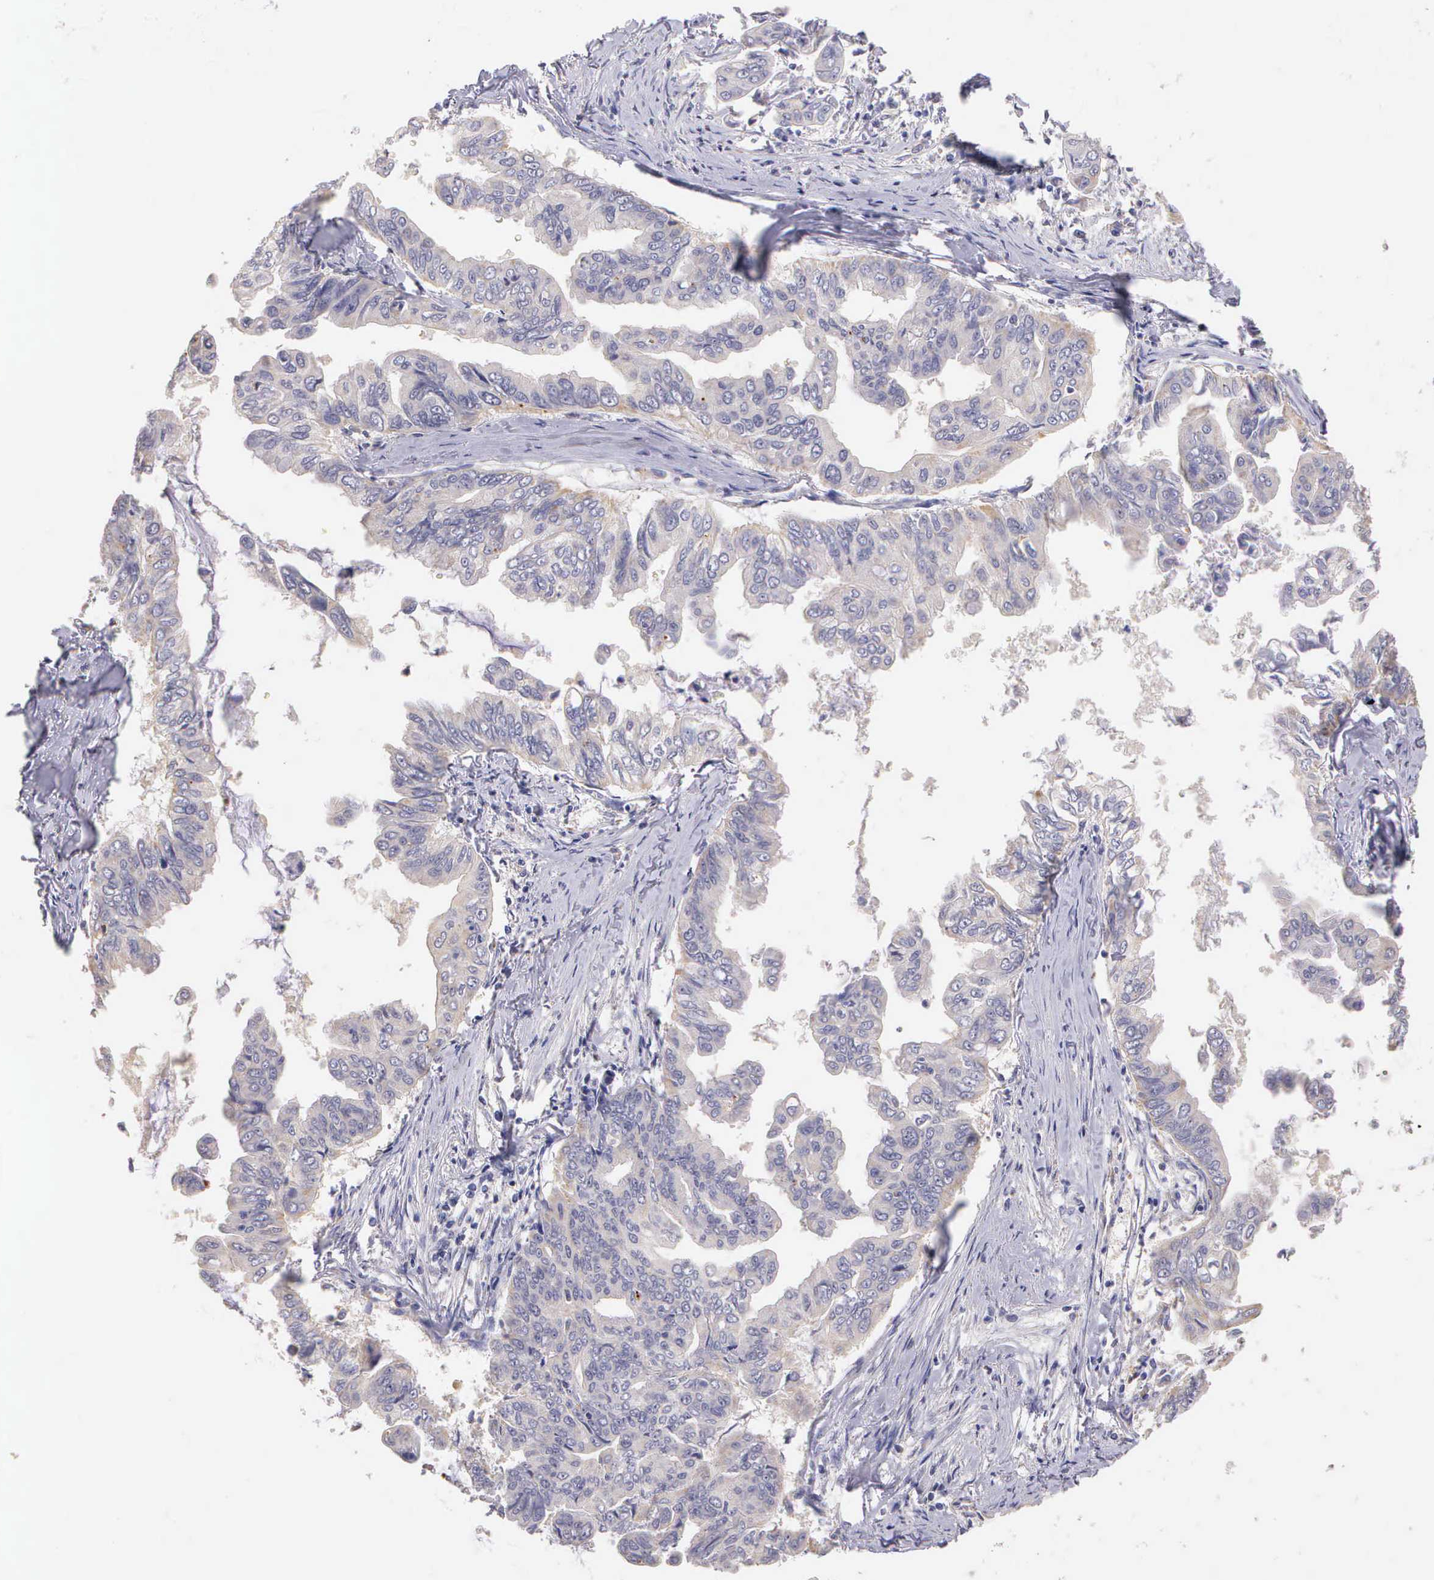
{"staining": {"intensity": "weak", "quantity": "<25%", "location": "cytoplasmic/membranous"}, "tissue": "stomach cancer", "cell_type": "Tumor cells", "image_type": "cancer", "snomed": [{"axis": "morphology", "description": "Adenocarcinoma, NOS"}, {"axis": "topography", "description": "Stomach, upper"}], "caption": "DAB (3,3'-diaminobenzidine) immunohistochemical staining of human stomach cancer (adenocarcinoma) displays no significant staining in tumor cells.", "gene": "ESR1", "patient": {"sex": "male", "age": 80}}